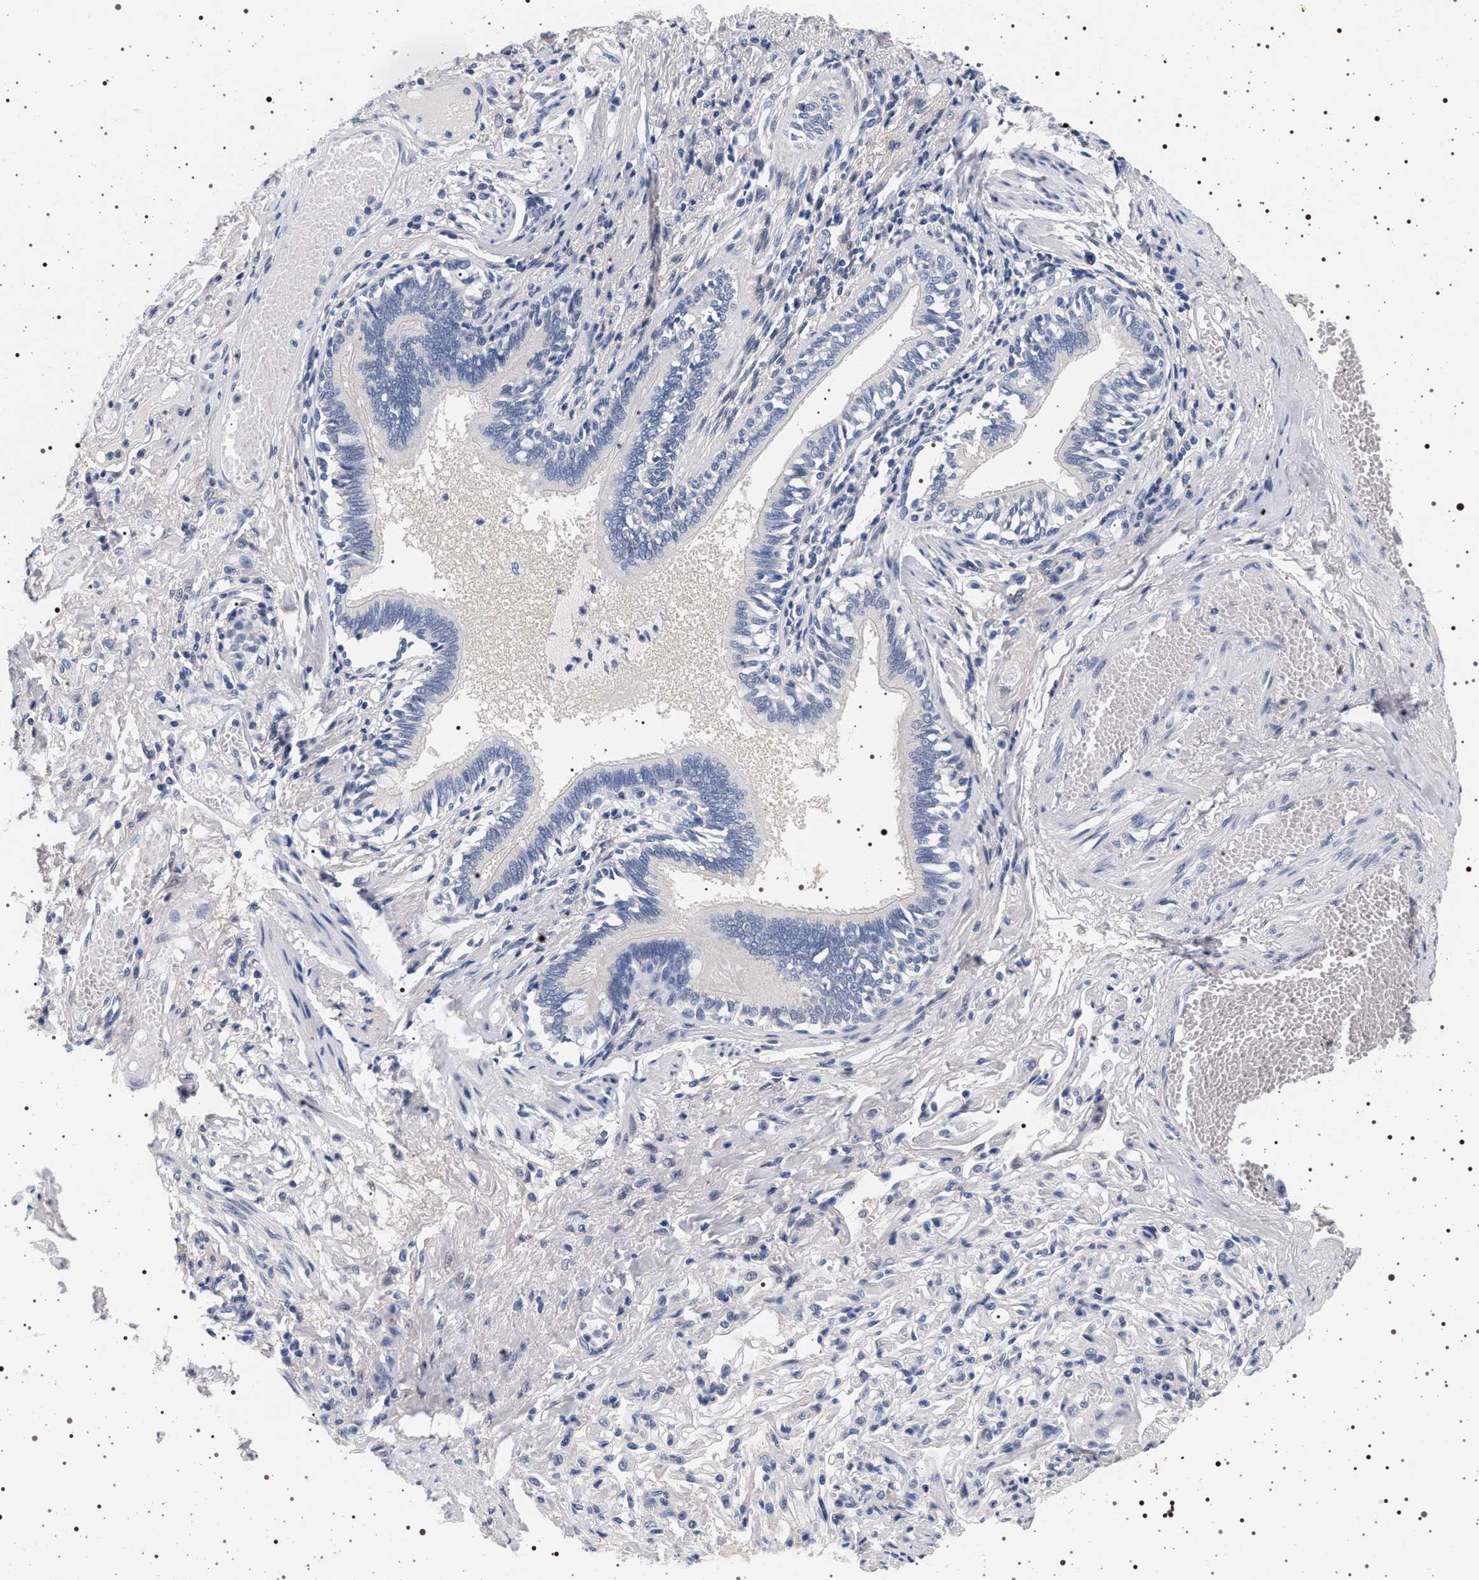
{"staining": {"intensity": "negative", "quantity": "none", "location": "none"}, "tissue": "bronchus", "cell_type": "Respiratory epithelial cells", "image_type": "normal", "snomed": [{"axis": "morphology", "description": "Normal tissue, NOS"}, {"axis": "morphology", "description": "Inflammation, NOS"}, {"axis": "topography", "description": "Cartilage tissue"}, {"axis": "topography", "description": "Lung"}], "caption": "Micrograph shows no significant protein staining in respiratory epithelial cells of normal bronchus.", "gene": "MAPK10", "patient": {"sex": "male", "age": 71}}